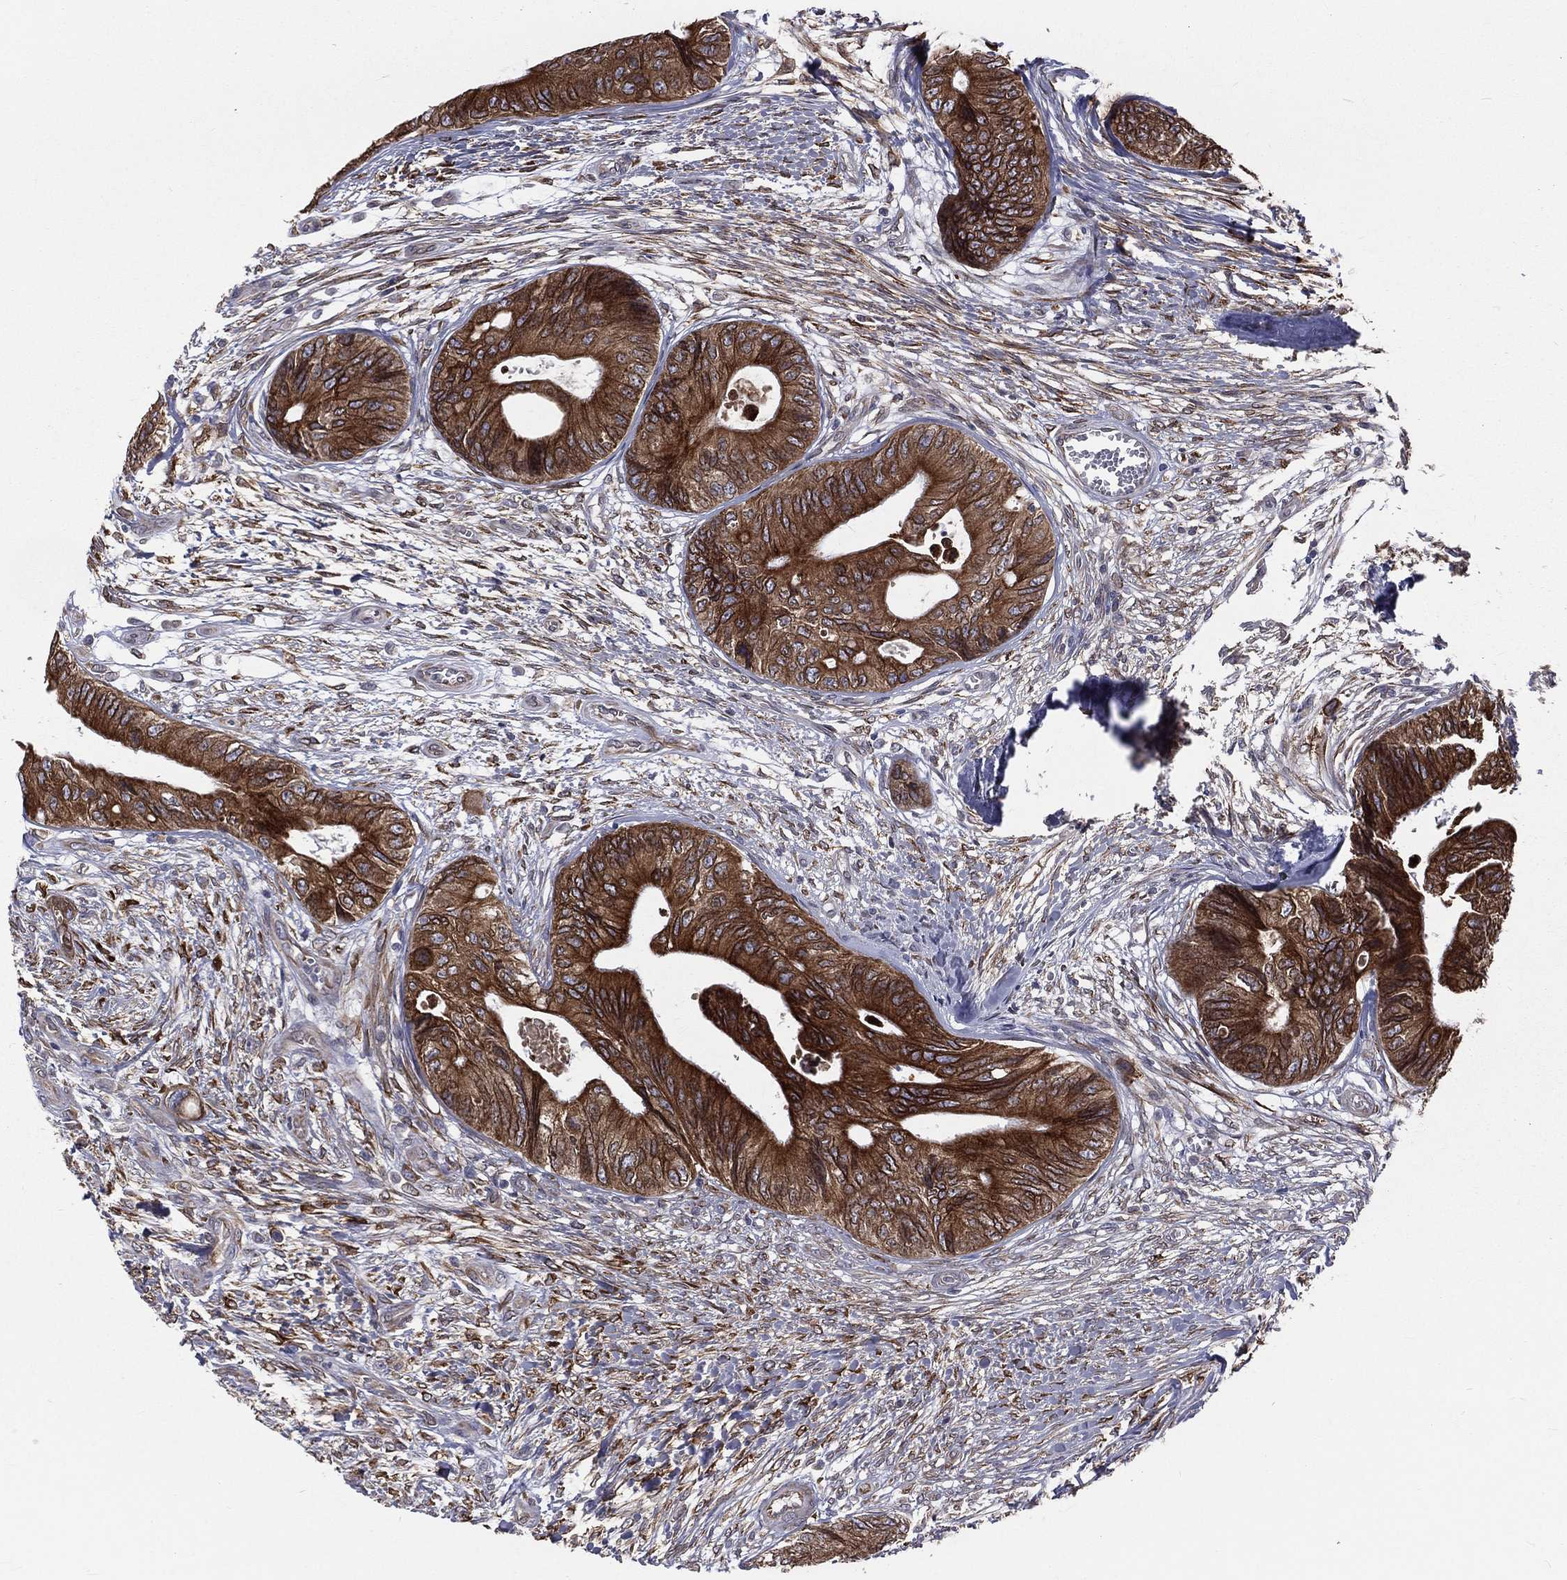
{"staining": {"intensity": "strong", "quantity": ">75%", "location": "cytoplasmic/membranous"}, "tissue": "colorectal cancer", "cell_type": "Tumor cells", "image_type": "cancer", "snomed": [{"axis": "morphology", "description": "Normal tissue, NOS"}, {"axis": "morphology", "description": "Adenocarcinoma, NOS"}, {"axis": "topography", "description": "Colon"}], "caption": "Immunohistochemistry (IHC) photomicrograph of colorectal cancer stained for a protein (brown), which exhibits high levels of strong cytoplasmic/membranous staining in approximately >75% of tumor cells.", "gene": "PGRMC1", "patient": {"sex": "male", "age": 65}}